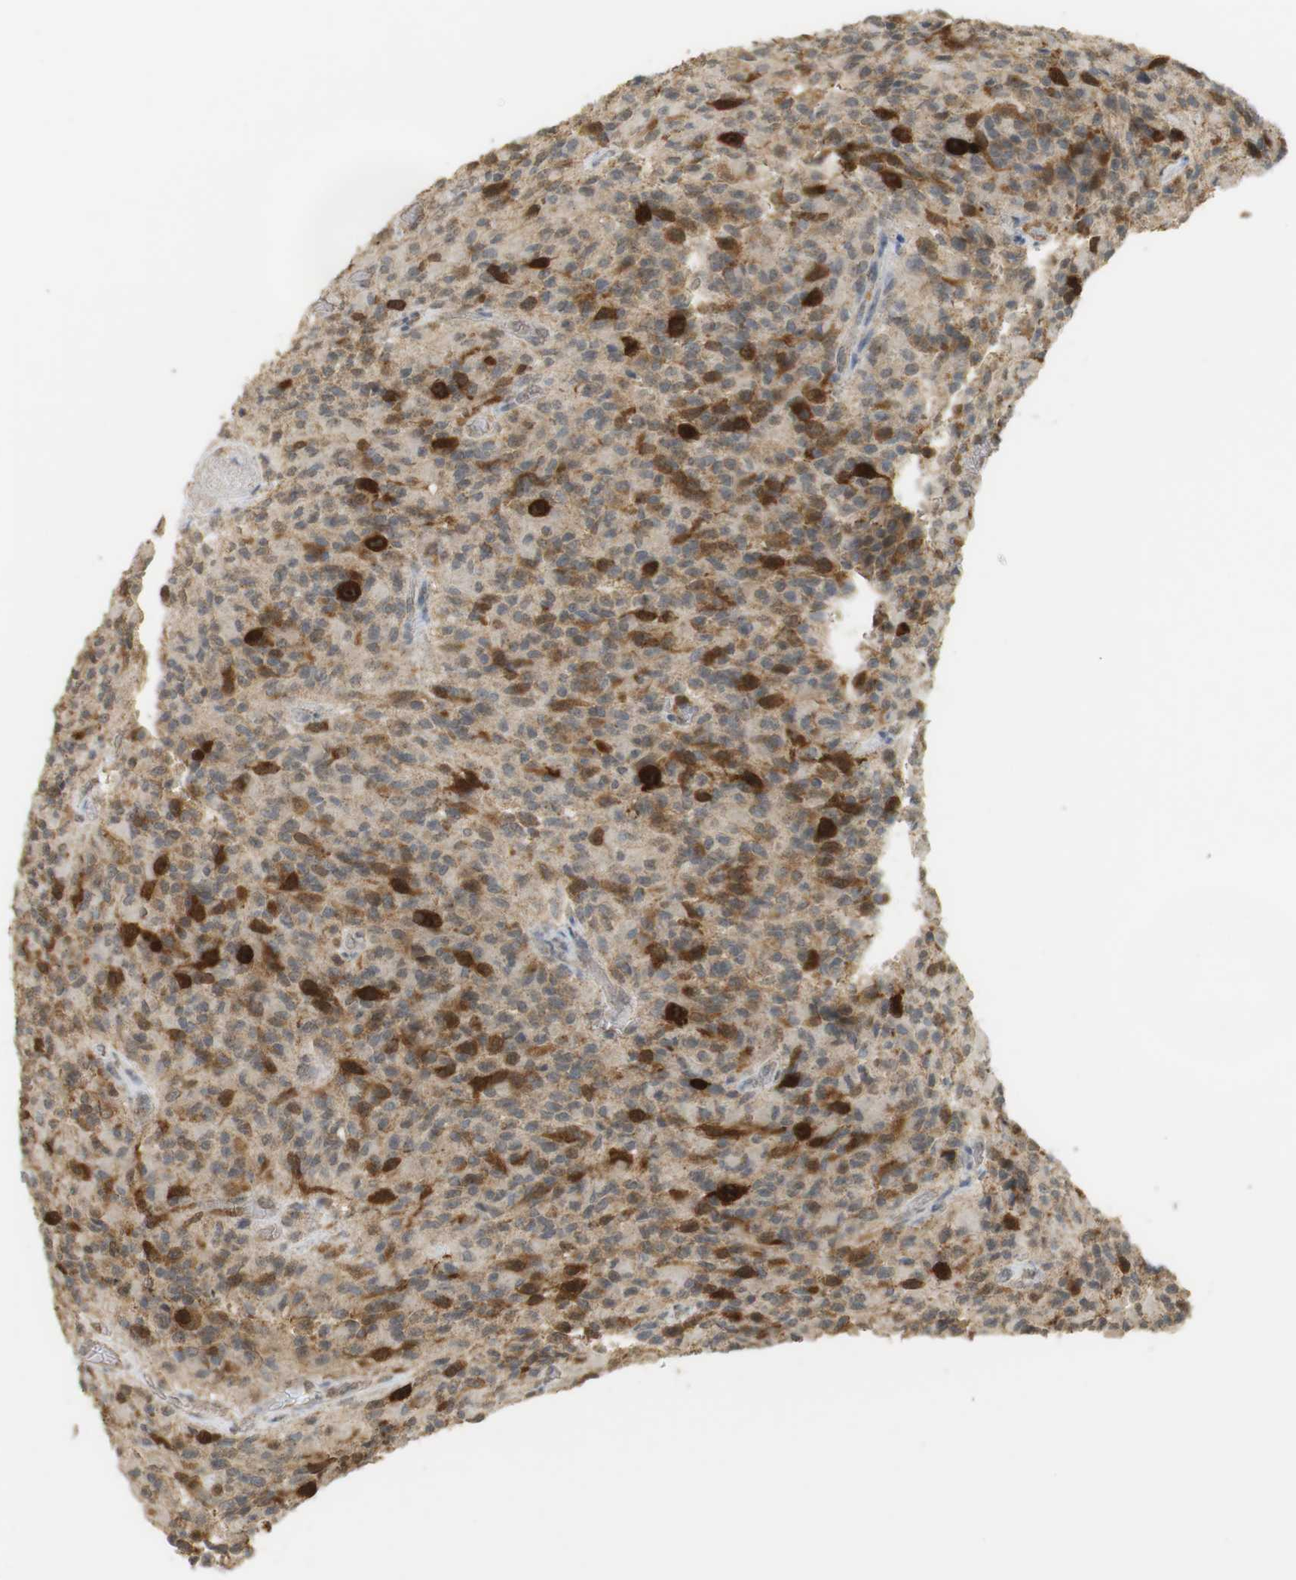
{"staining": {"intensity": "strong", "quantity": "<25%", "location": "cytoplasmic/membranous,nuclear"}, "tissue": "glioma", "cell_type": "Tumor cells", "image_type": "cancer", "snomed": [{"axis": "morphology", "description": "Glioma, malignant, High grade"}, {"axis": "topography", "description": "Brain"}], "caption": "DAB immunohistochemical staining of glioma reveals strong cytoplasmic/membranous and nuclear protein positivity in about <25% of tumor cells.", "gene": "TTK", "patient": {"sex": "male", "age": 71}}